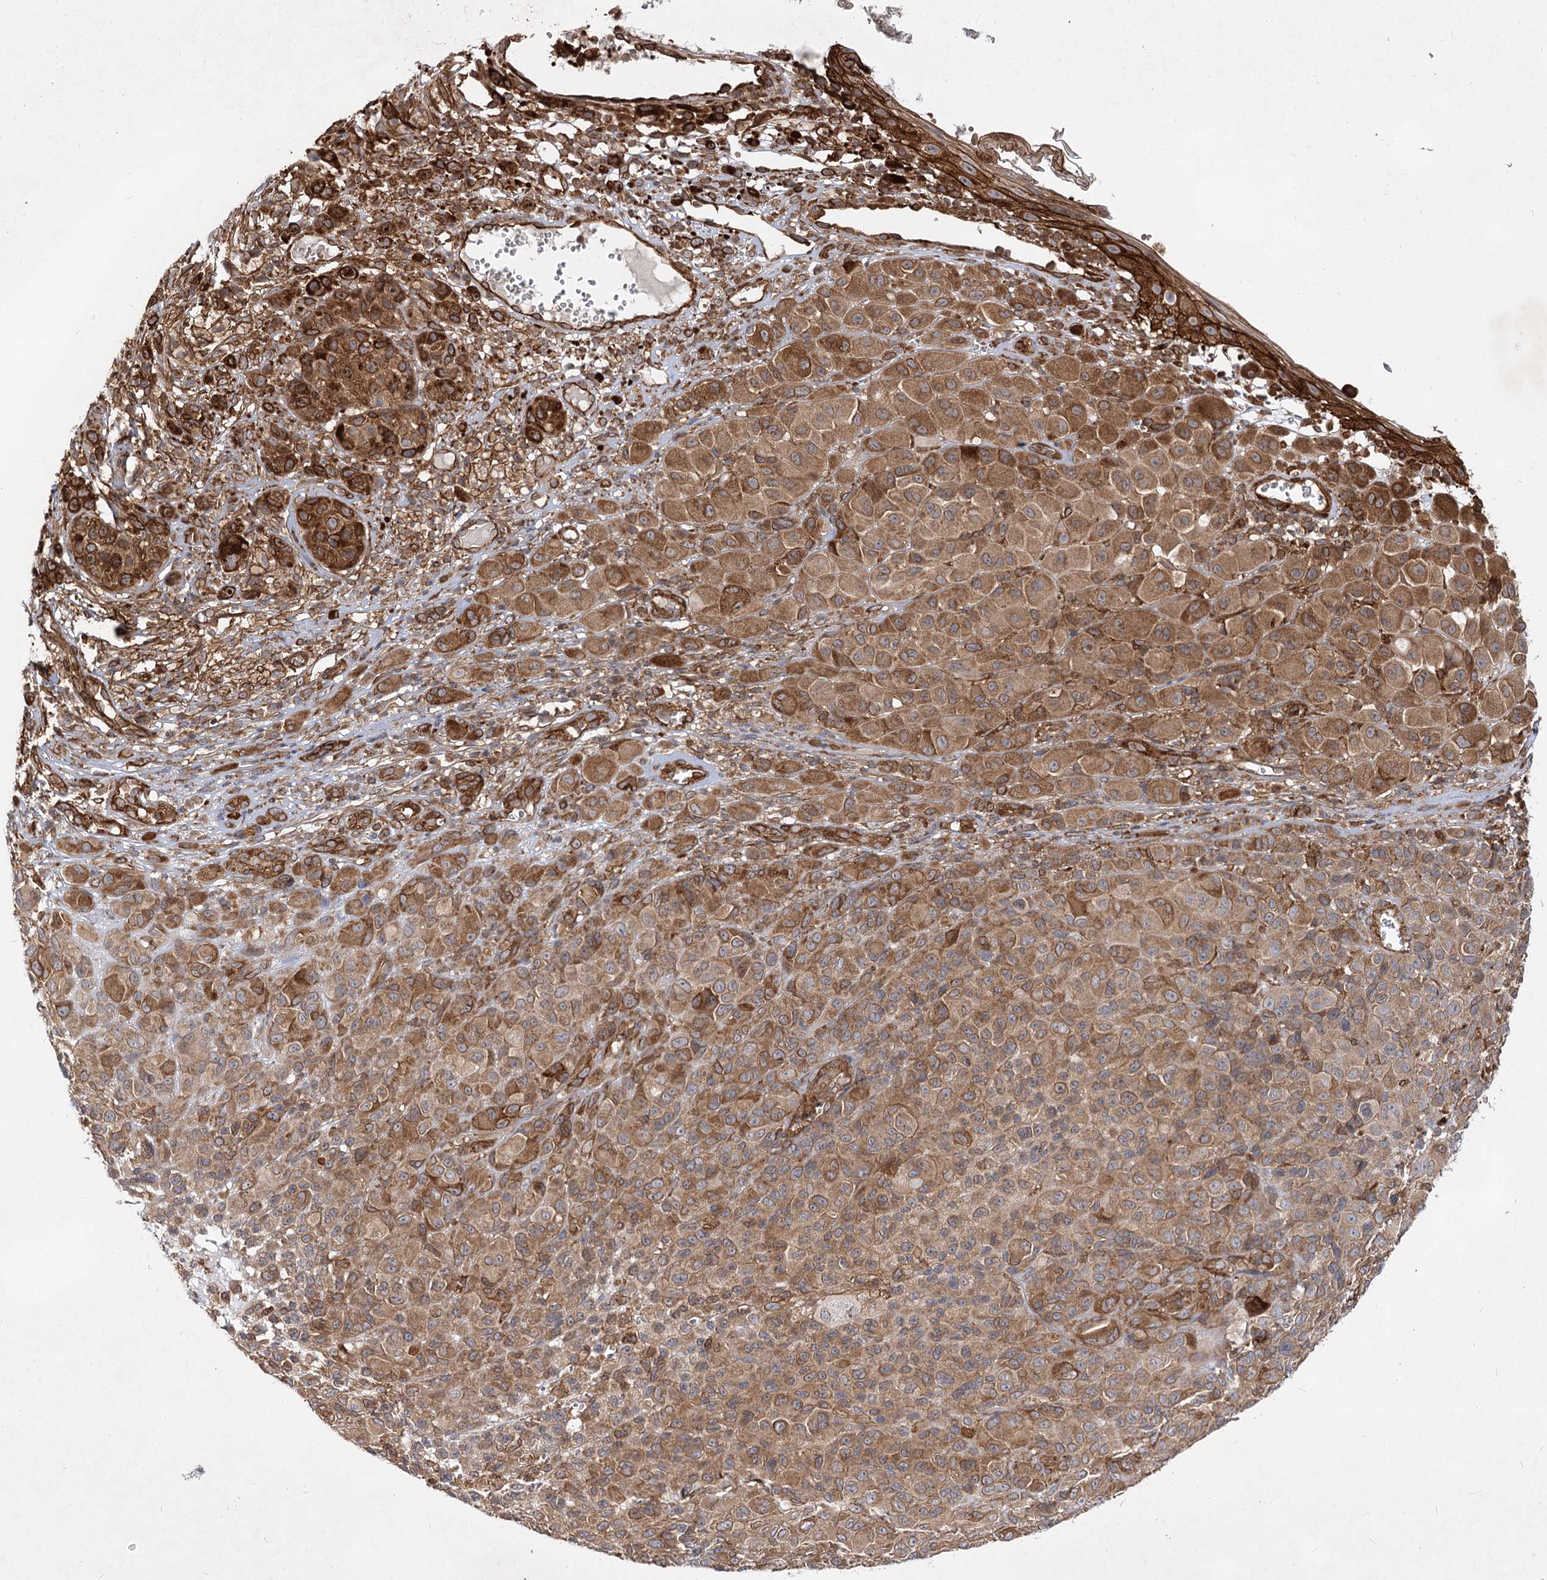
{"staining": {"intensity": "strong", "quantity": ">75%", "location": "cytoplasmic/membranous"}, "tissue": "melanoma", "cell_type": "Tumor cells", "image_type": "cancer", "snomed": [{"axis": "morphology", "description": "Malignant melanoma, NOS"}, {"axis": "topography", "description": "Skin of trunk"}], "caption": "Immunohistochemistry (IHC) micrograph of malignant melanoma stained for a protein (brown), which demonstrates high levels of strong cytoplasmic/membranous staining in approximately >75% of tumor cells.", "gene": "IQSEC1", "patient": {"sex": "male", "age": 71}}